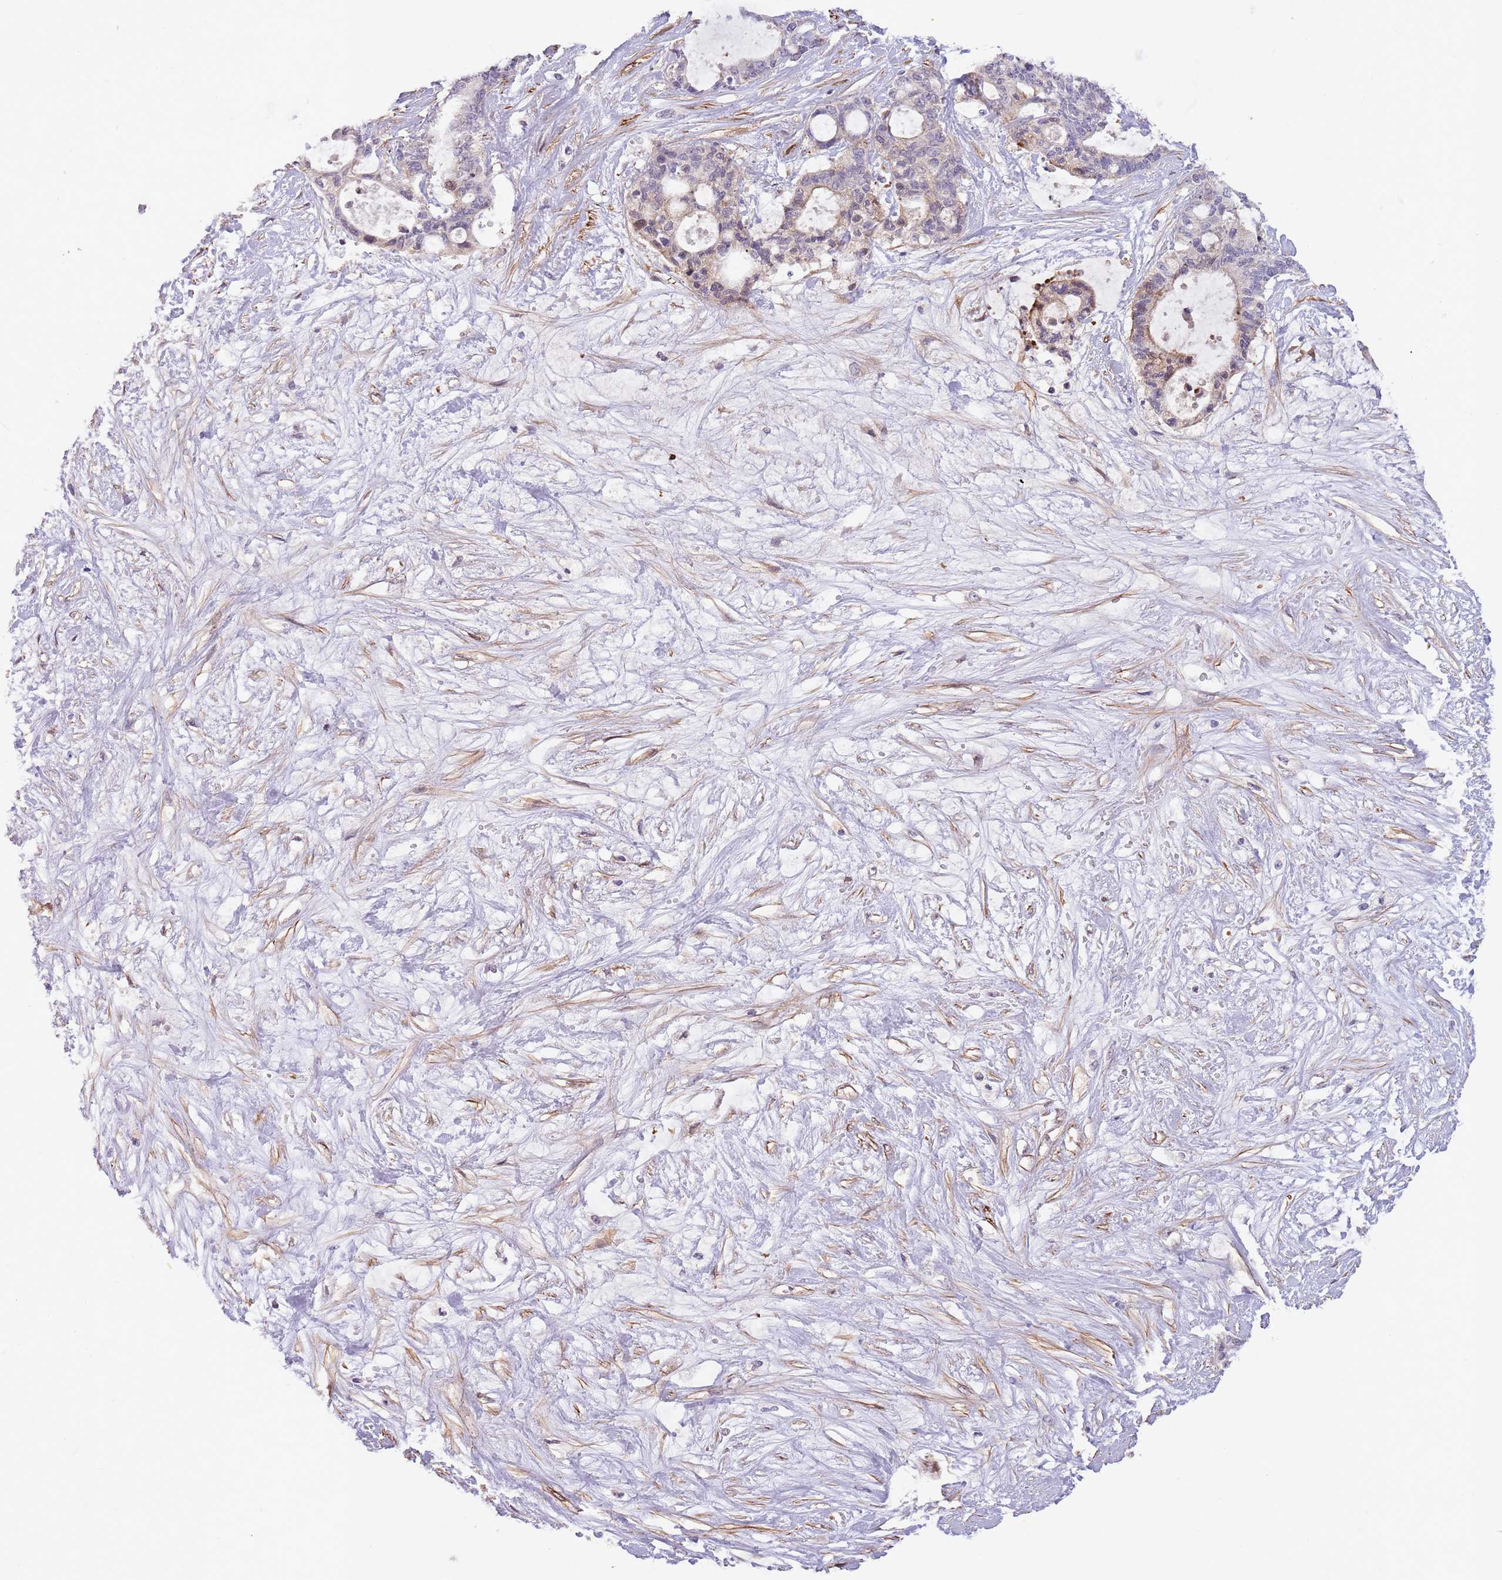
{"staining": {"intensity": "weak", "quantity": "<25%", "location": "cytoplasmic/membranous"}, "tissue": "liver cancer", "cell_type": "Tumor cells", "image_type": "cancer", "snomed": [{"axis": "morphology", "description": "Normal tissue, NOS"}, {"axis": "morphology", "description": "Cholangiocarcinoma"}, {"axis": "topography", "description": "Liver"}, {"axis": "topography", "description": "Peripheral nerve tissue"}], "caption": "Immunohistochemistry (IHC) photomicrograph of neoplastic tissue: human liver cancer stained with DAB reveals no significant protein positivity in tumor cells. The staining was performed using DAB (3,3'-diaminobenzidine) to visualize the protein expression in brown, while the nuclei were stained in blue with hematoxylin (Magnification: 20x).", "gene": "ZNF658", "patient": {"sex": "female", "age": 73}}